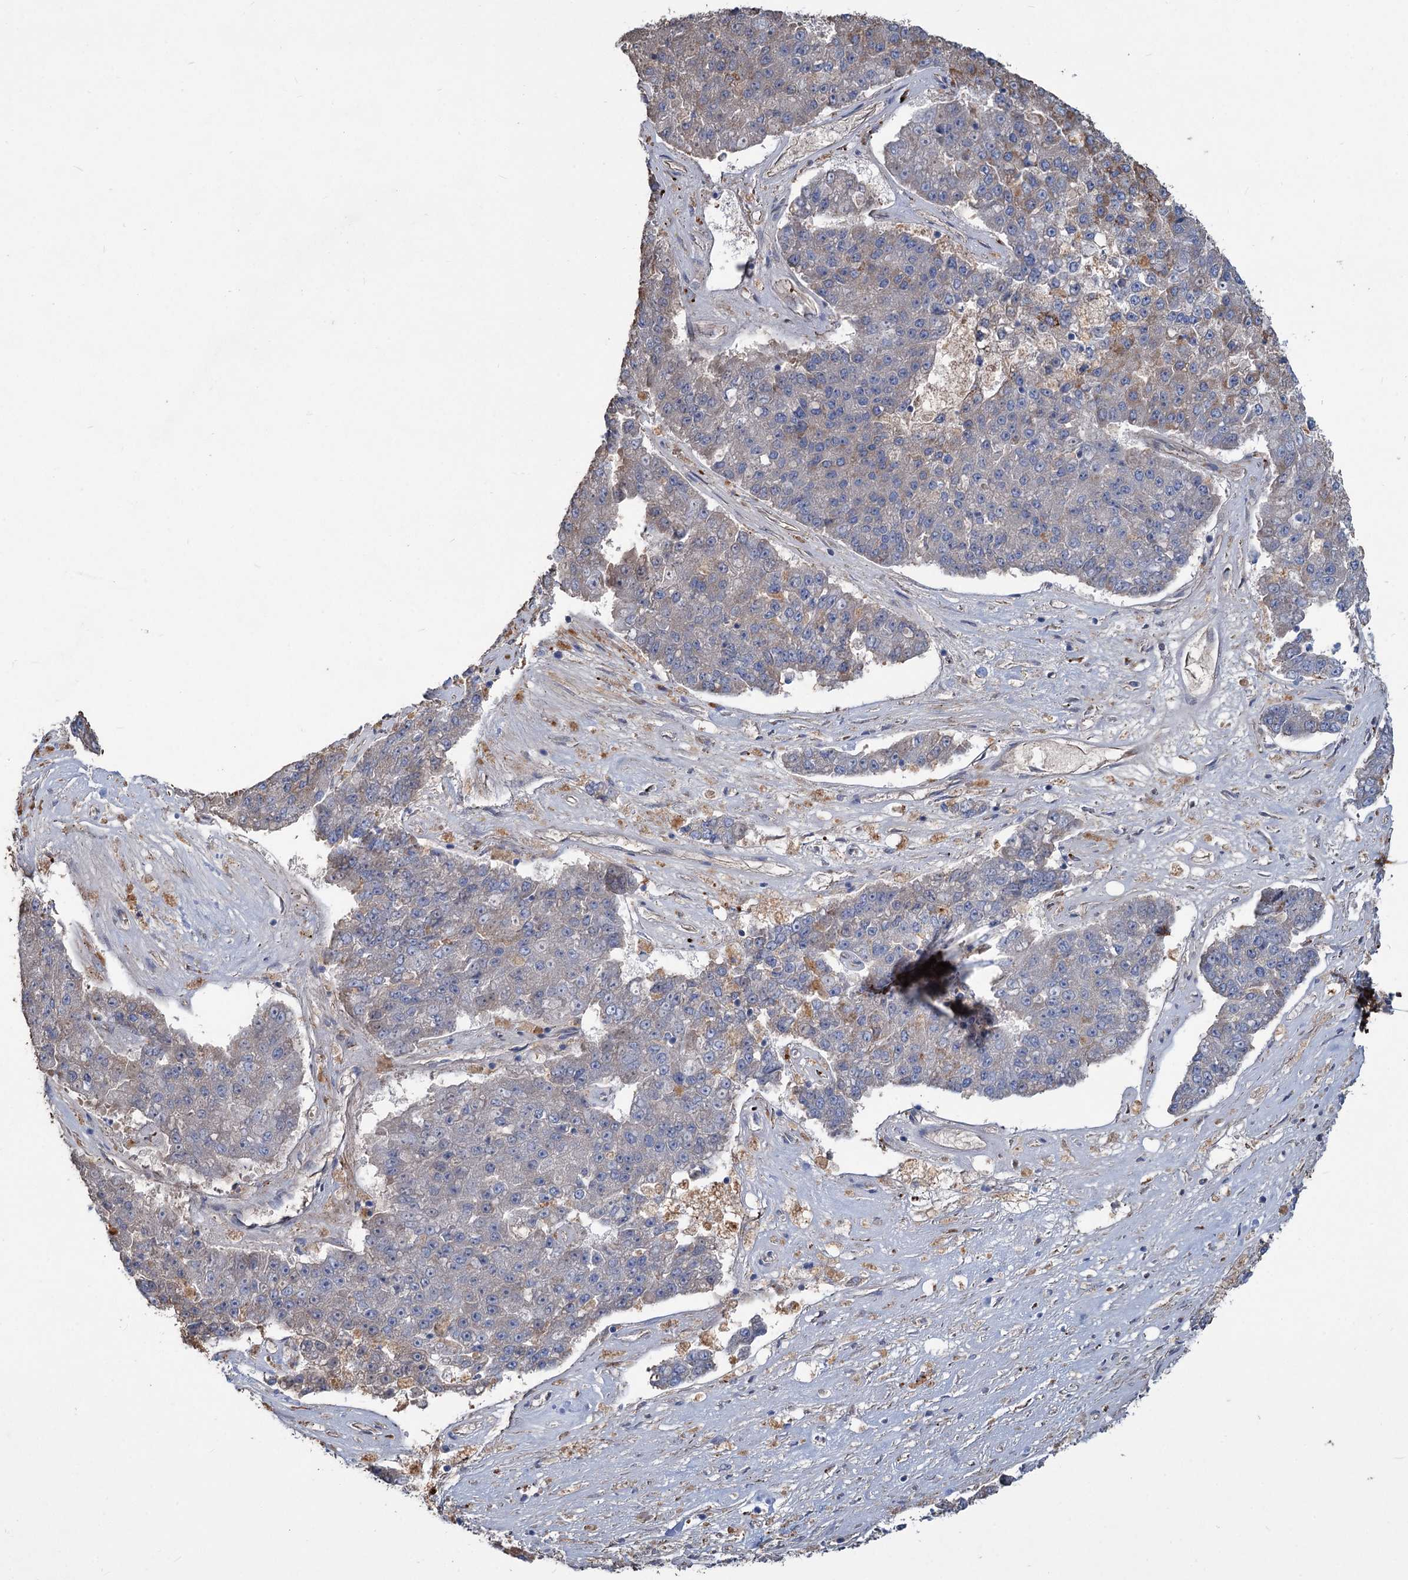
{"staining": {"intensity": "weak", "quantity": "<25%", "location": "cytoplasmic/membranous"}, "tissue": "pancreatic cancer", "cell_type": "Tumor cells", "image_type": "cancer", "snomed": [{"axis": "morphology", "description": "Adenocarcinoma, NOS"}, {"axis": "topography", "description": "Pancreas"}], "caption": "Adenocarcinoma (pancreatic) stained for a protein using IHC exhibits no expression tumor cells.", "gene": "URAD", "patient": {"sex": "male", "age": 50}}